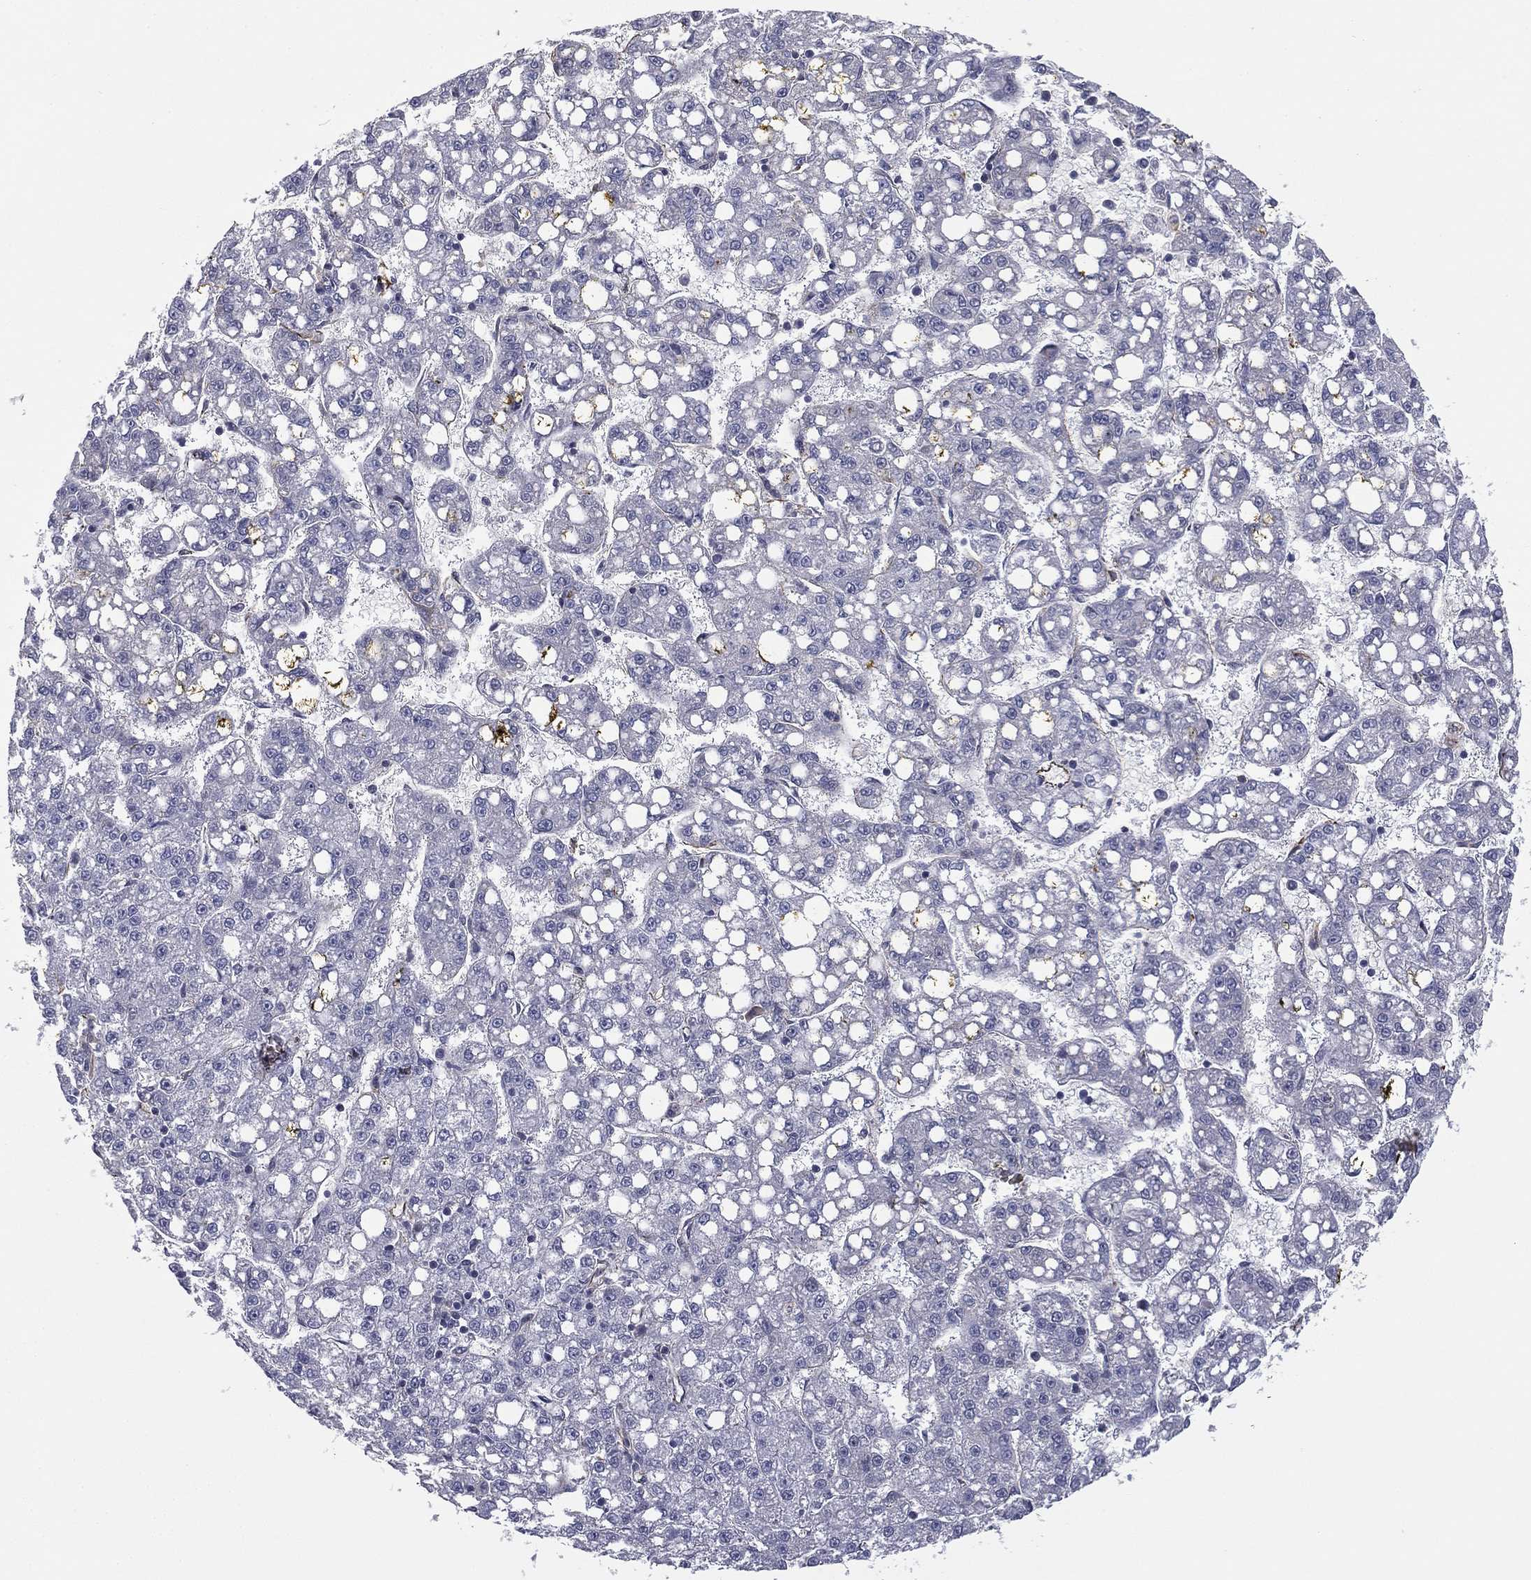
{"staining": {"intensity": "negative", "quantity": "none", "location": "none"}, "tissue": "liver cancer", "cell_type": "Tumor cells", "image_type": "cancer", "snomed": [{"axis": "morphology", "description": "Carcinoma, Hepatocellular, NOS"}, {"axis": "topography", "description": "Liver"}], "caption": "Tumor cells are negative for protein expression in human hepatocellular carcinoma (liver). (DAB IHC, high magnification).", "gene": "SCUBE1", "patient": {"sex": "female", "age": 65}}